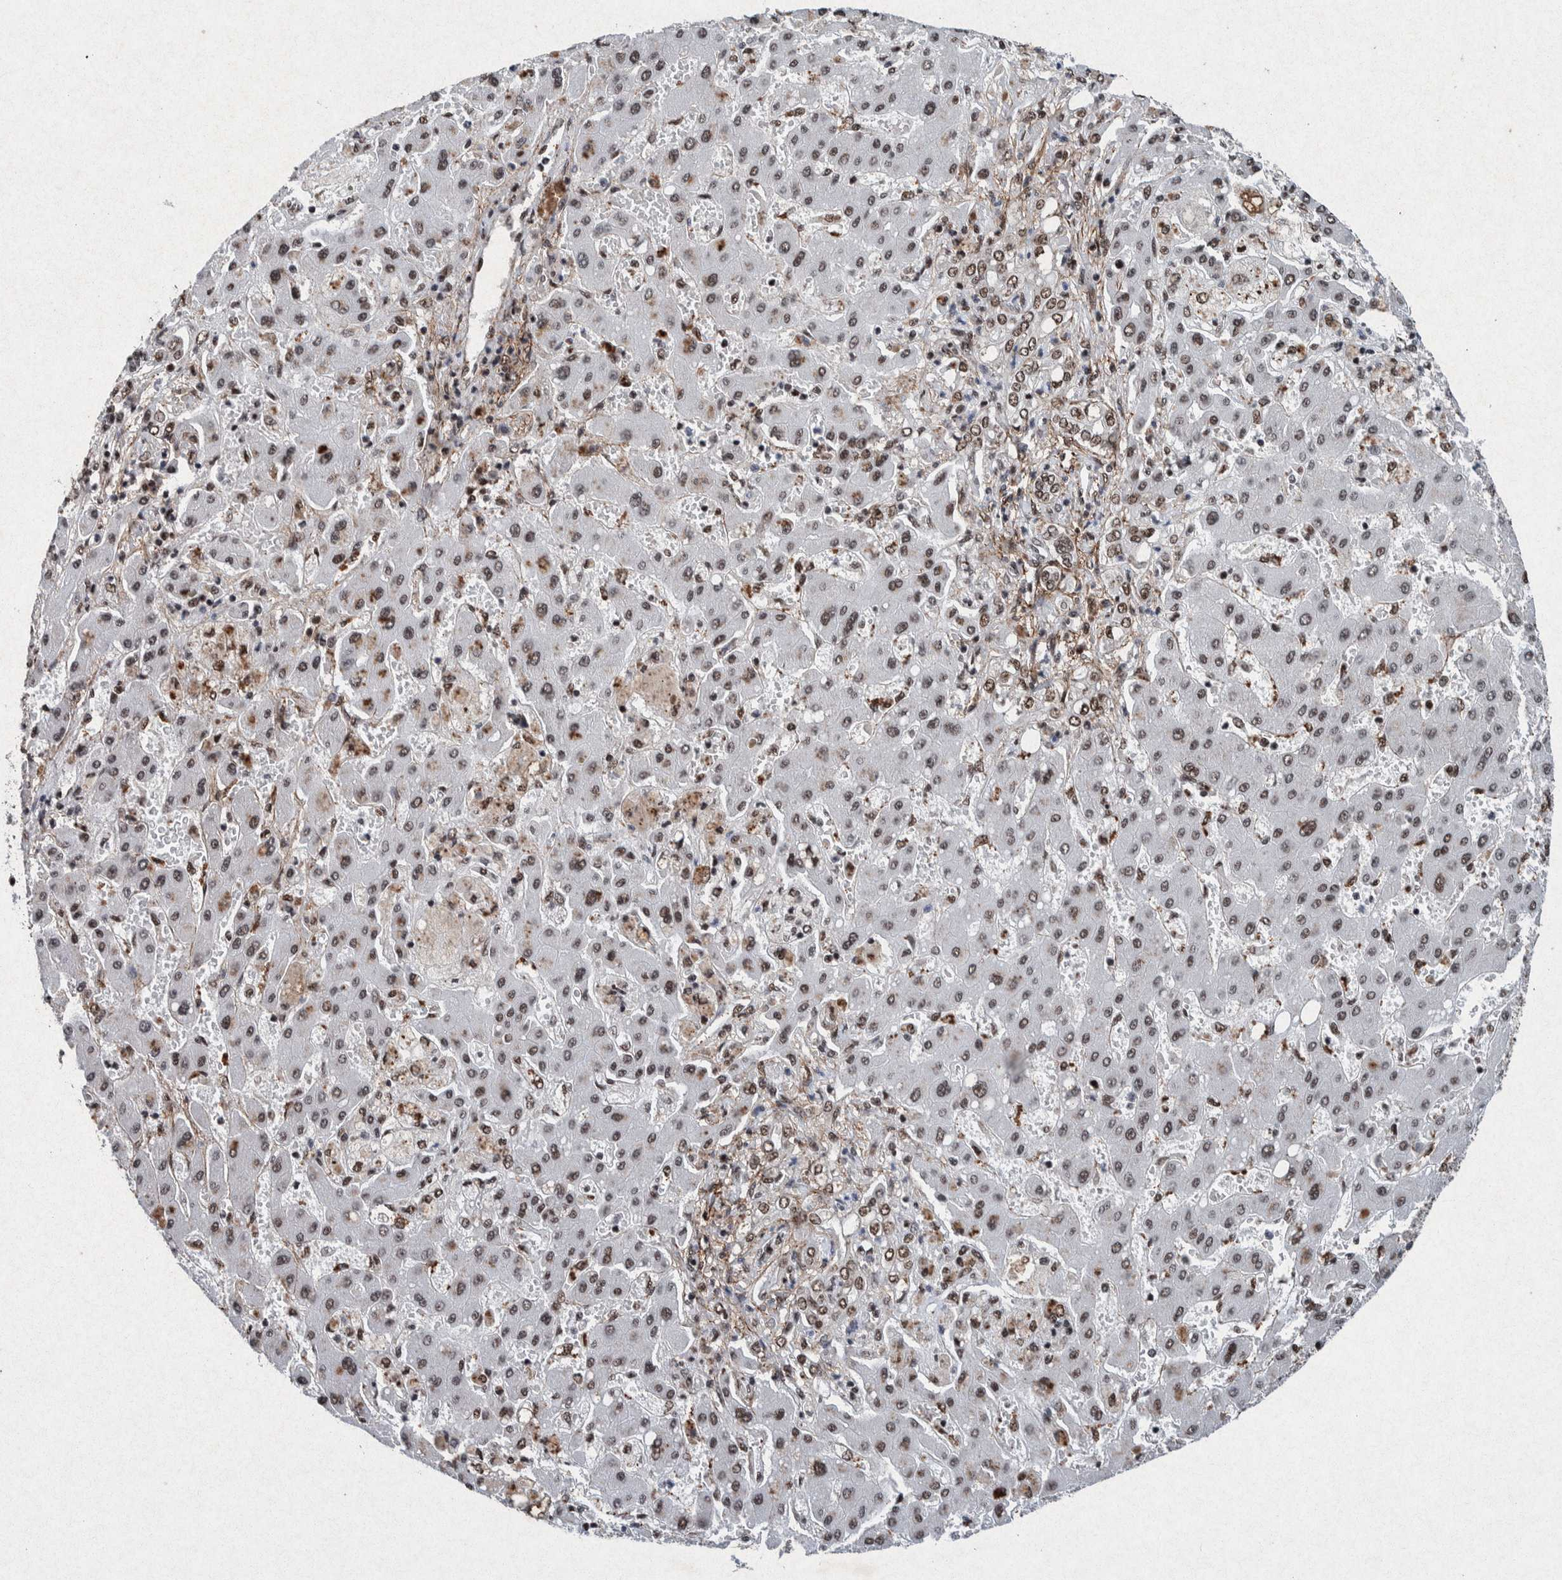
{"staining": {"intensity": "moderate", "quantity": ">75%", "location": "nuclear"}, "tissue": "liver cancer", "cell_type": "Tumor cells", "image_type": "cancer", "snomed": [{"axis": "morphology", "description": "Cholangiocarcinoma"}, {"axis": "topography", "description": "Liver"}], "caption": "Cholangiocarcinoma (liver) stained with immunohistochemistry (IHC) exhibits moderate nuclear positivity in approximately >75% of tumor cells.", "gene": "TAF10", "patient": {"sex": "male", "age": 50}}